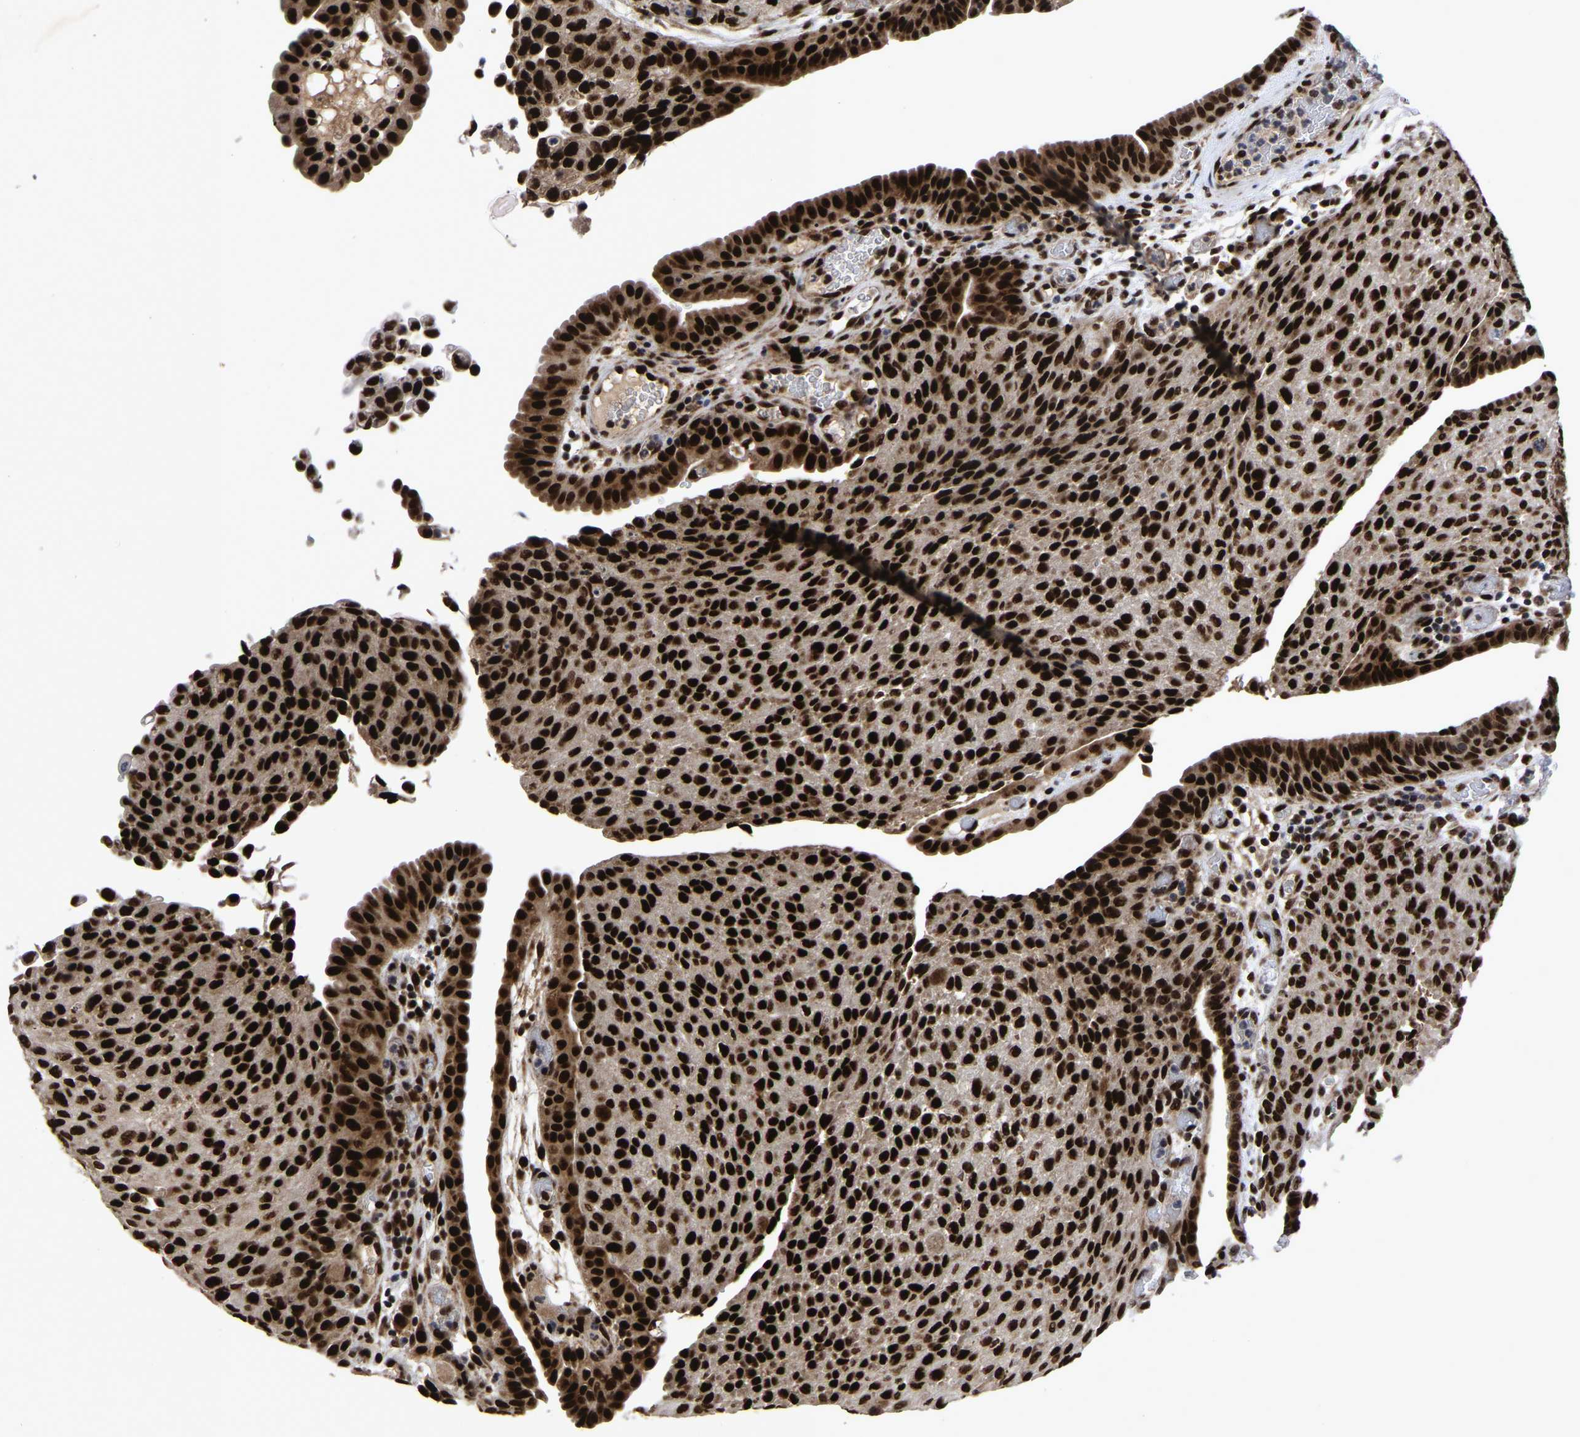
{"staining": {"intensity": "strong", "quantity": ">75%", "location": "cytoplasmic/membranous,nuclear"}, "tissue": "urothelial cancer", "cell_type": "Tumor cells", "image_type": "cancer", "snomed": [{"axis": "morphology", "description": "Urothelial carcinoma, Low grade"}, {"axis": "morphology", "description": "Urothelial carcinoma, High grade"}, {"axis": "topography", "description": "Urinary bladder"}], "caption": "A photomicrograph showing strong cytoplasmic/membranous and nuclear expression in about >75% of tumor cells in urothelial cancer, as visualized by brown immunohistochemical staining.", "gene": "JUNB", "patient": {"sex": "male", "age": 35}}